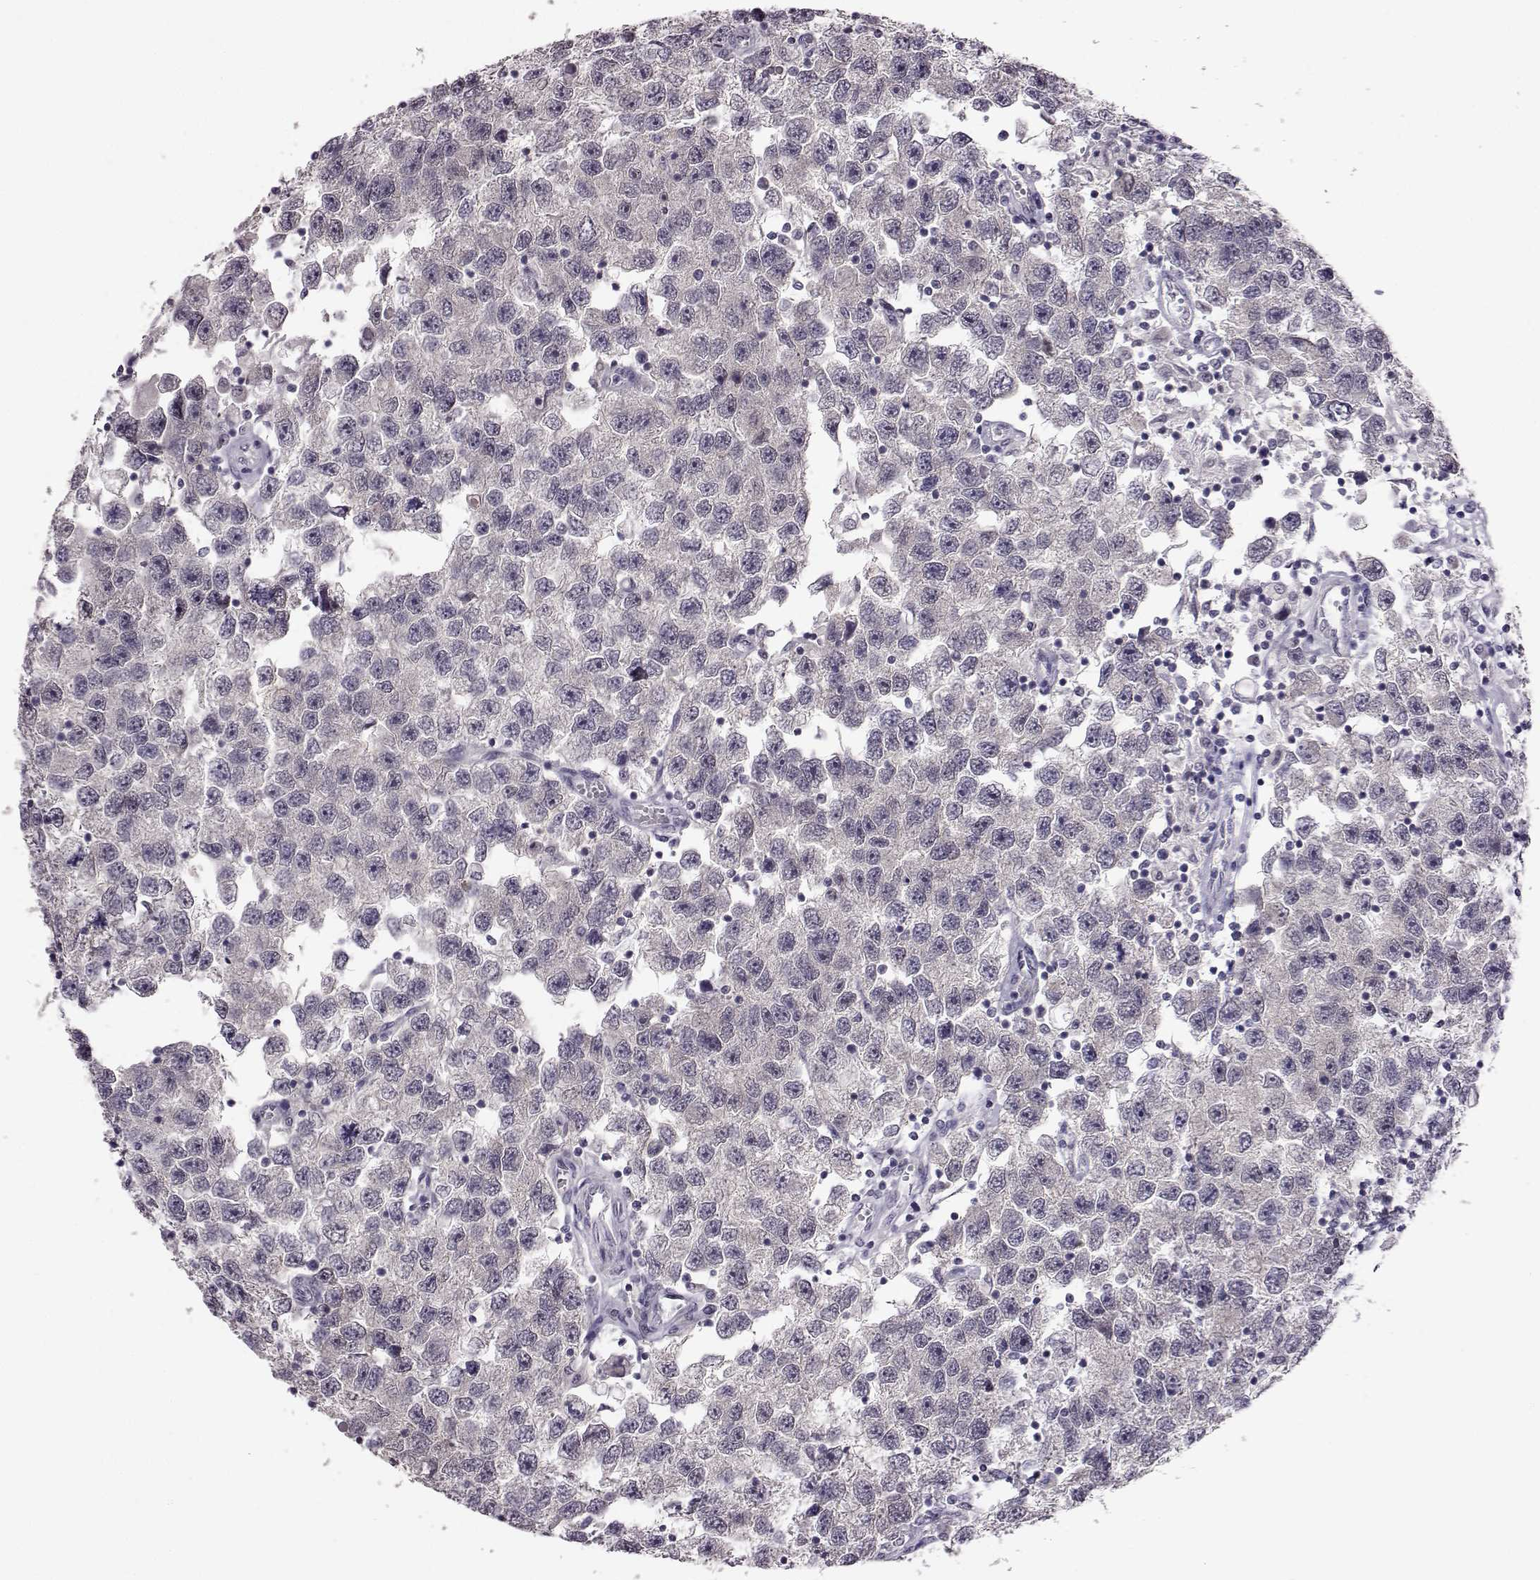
{"staining": {"intensity": "weak", "quantity": "<25%", "location": "cytoplasmic/membranous"}, "tissue": "testis cancer", "cell_type": "Tumor cells", "image_type": "cancer", "snomed": [{"axis": "morphology", "description": "Seminoma, NOS"}, {"axis": "topography", "description": "Testis"}], "caption": "Seminoma (testis) was stained to show a protein in brown. There is no significant positivity in tumor cells.", "gene": "C10orf62", "patient": {"sex": "male", "age": 26}}